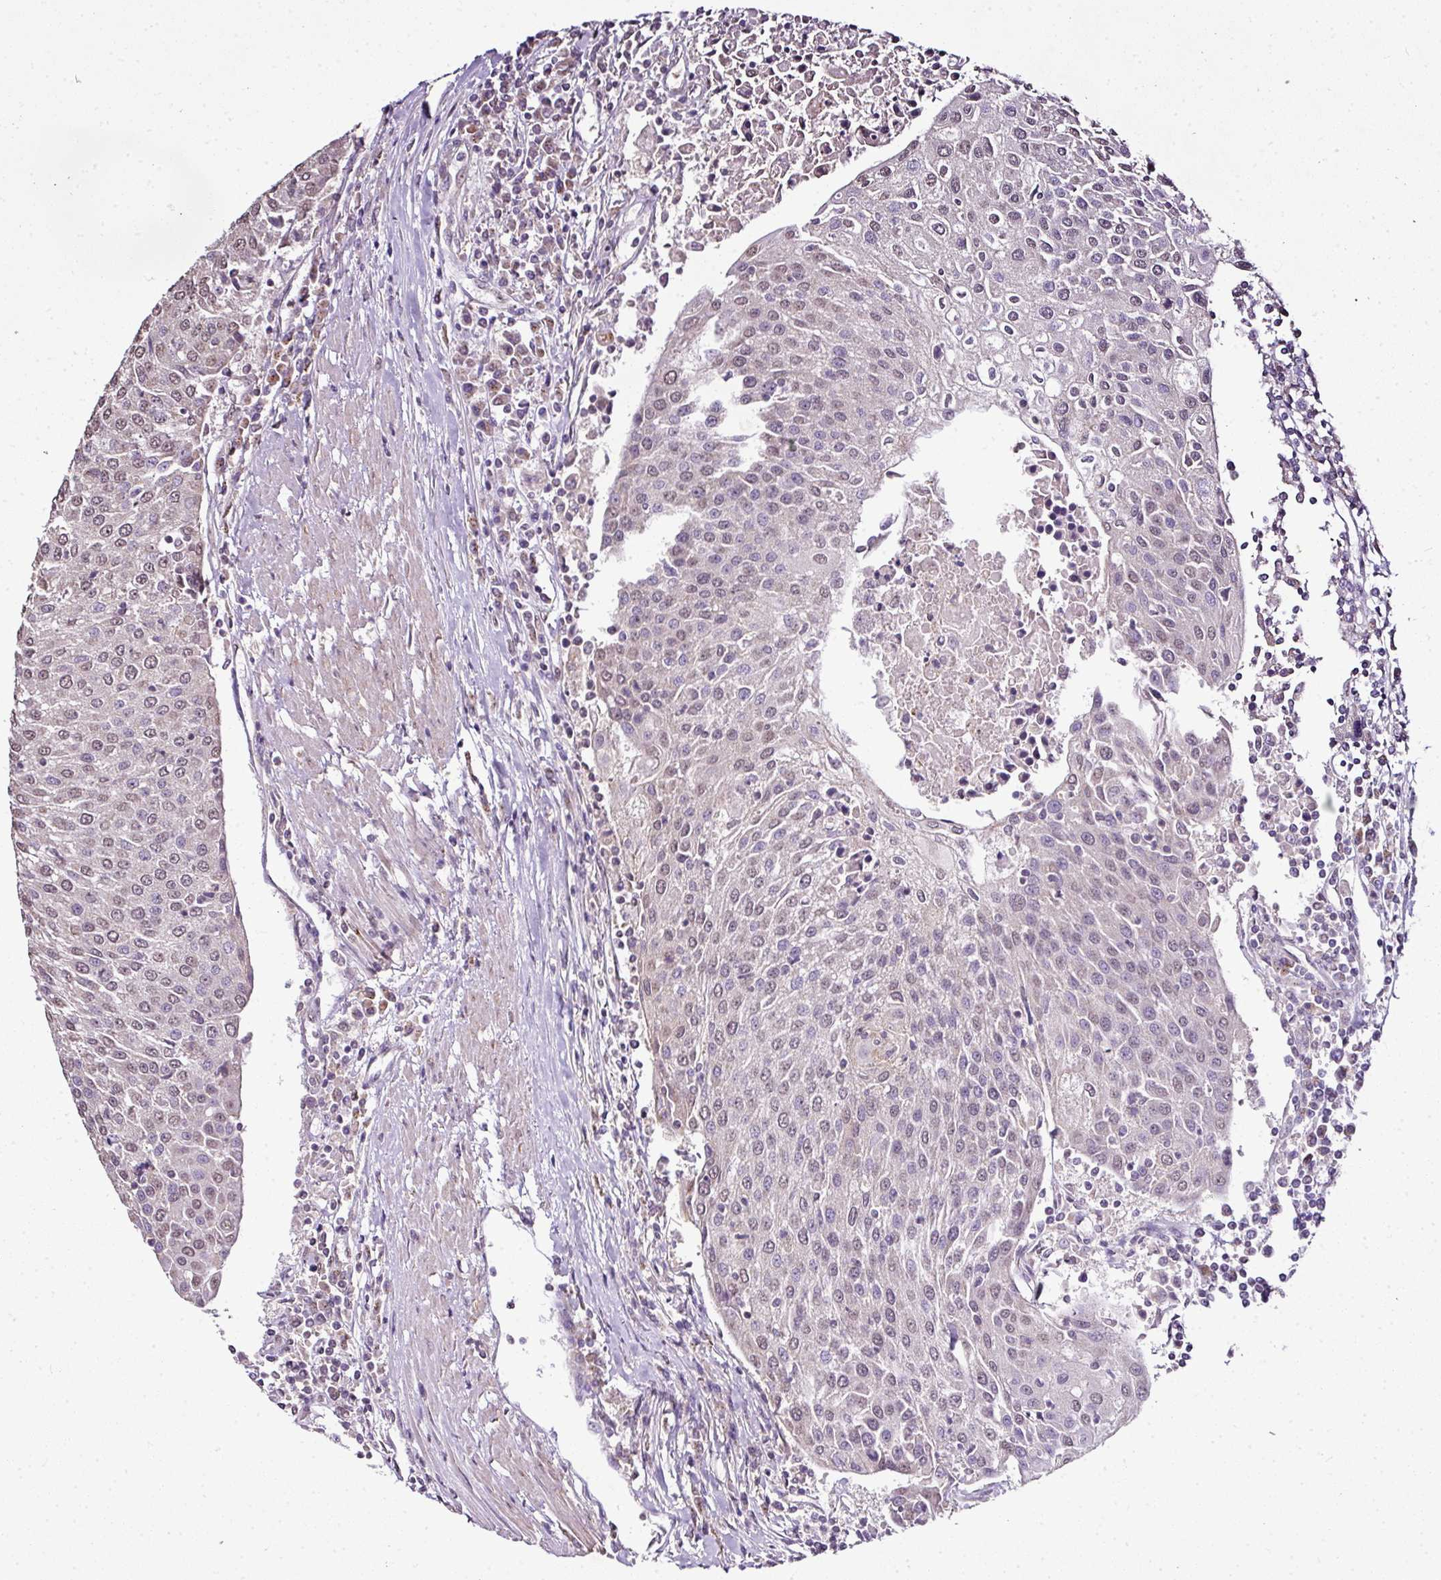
{"staining": {"intensity": "weak", "quantity": "<25%", "location": "nuclear"}, "tissue": "urothelial cancer", "cell_type": "Tumor cells", "image_type": "cancer", "snomed": [{"axis": "morphology", "description": "Urothelial carcinoma, High grade"}, {"axis": "topography", "description": "Urinary bladder"}], "caption": "Human urothelial cancer stained for a protein using immunohistochemistry (IHC) demonstrates no staining in tumor cells.", "gene": "JPH2", "patient": {"sex": "female", "age": 85}}